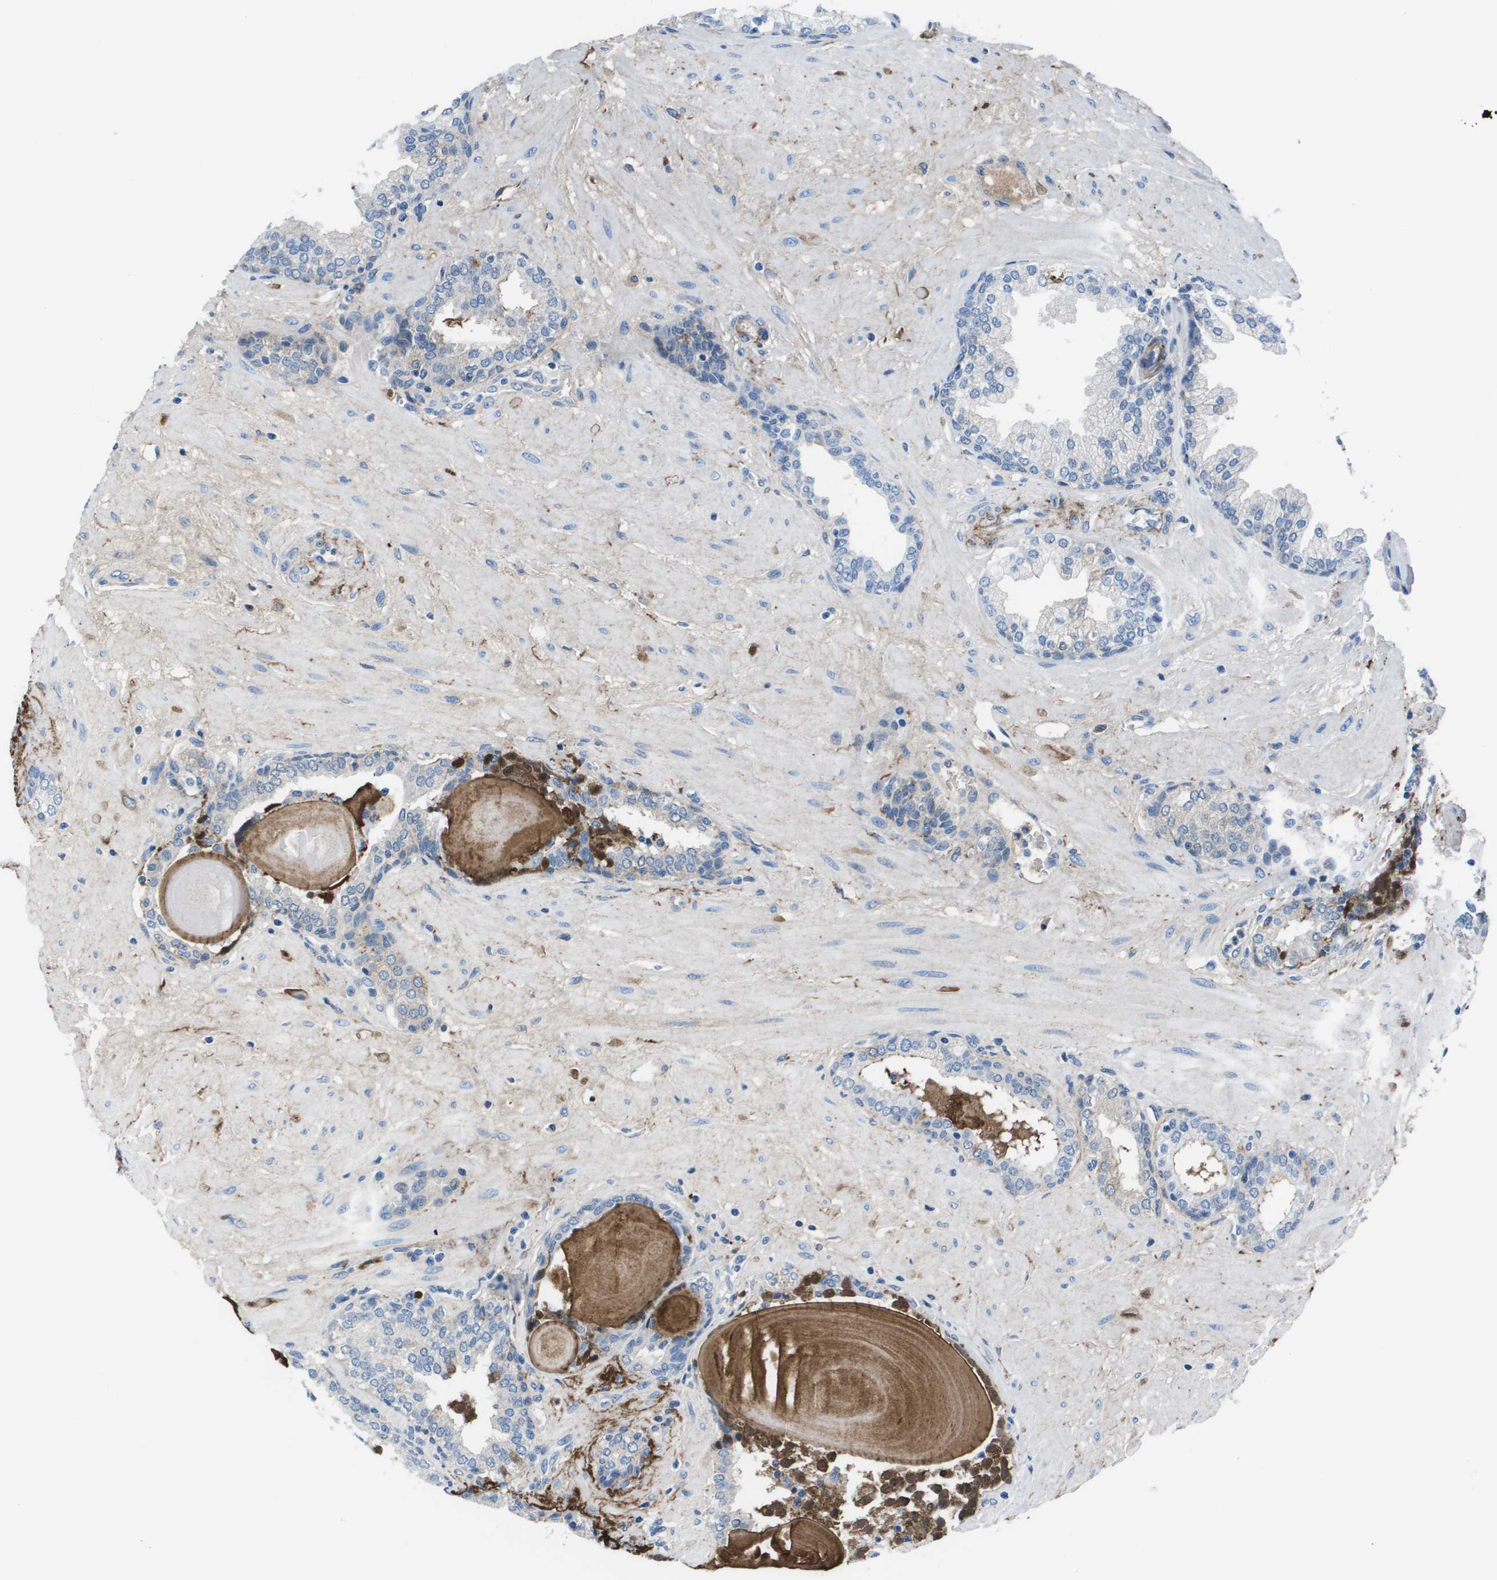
{"staining": {"intensity": "moderate", "quantity": "<25%", "location": "cytoplasmic/membranous"}, "tissue": "prostate", "cell_type": "Glandular cells", "image_type": "normal", "snomed": [{"axis": "morphology", "description": "Normal tissue, NOS"}, {"axis": "topography", "description": "Prostate"}], "caption": "Moderate cytoplasmic/membranous protein positivity is identified in about <25% of glandular cells in prostate.", "gene": "VTN", "patient": {"sex": "male", "age": 51}}